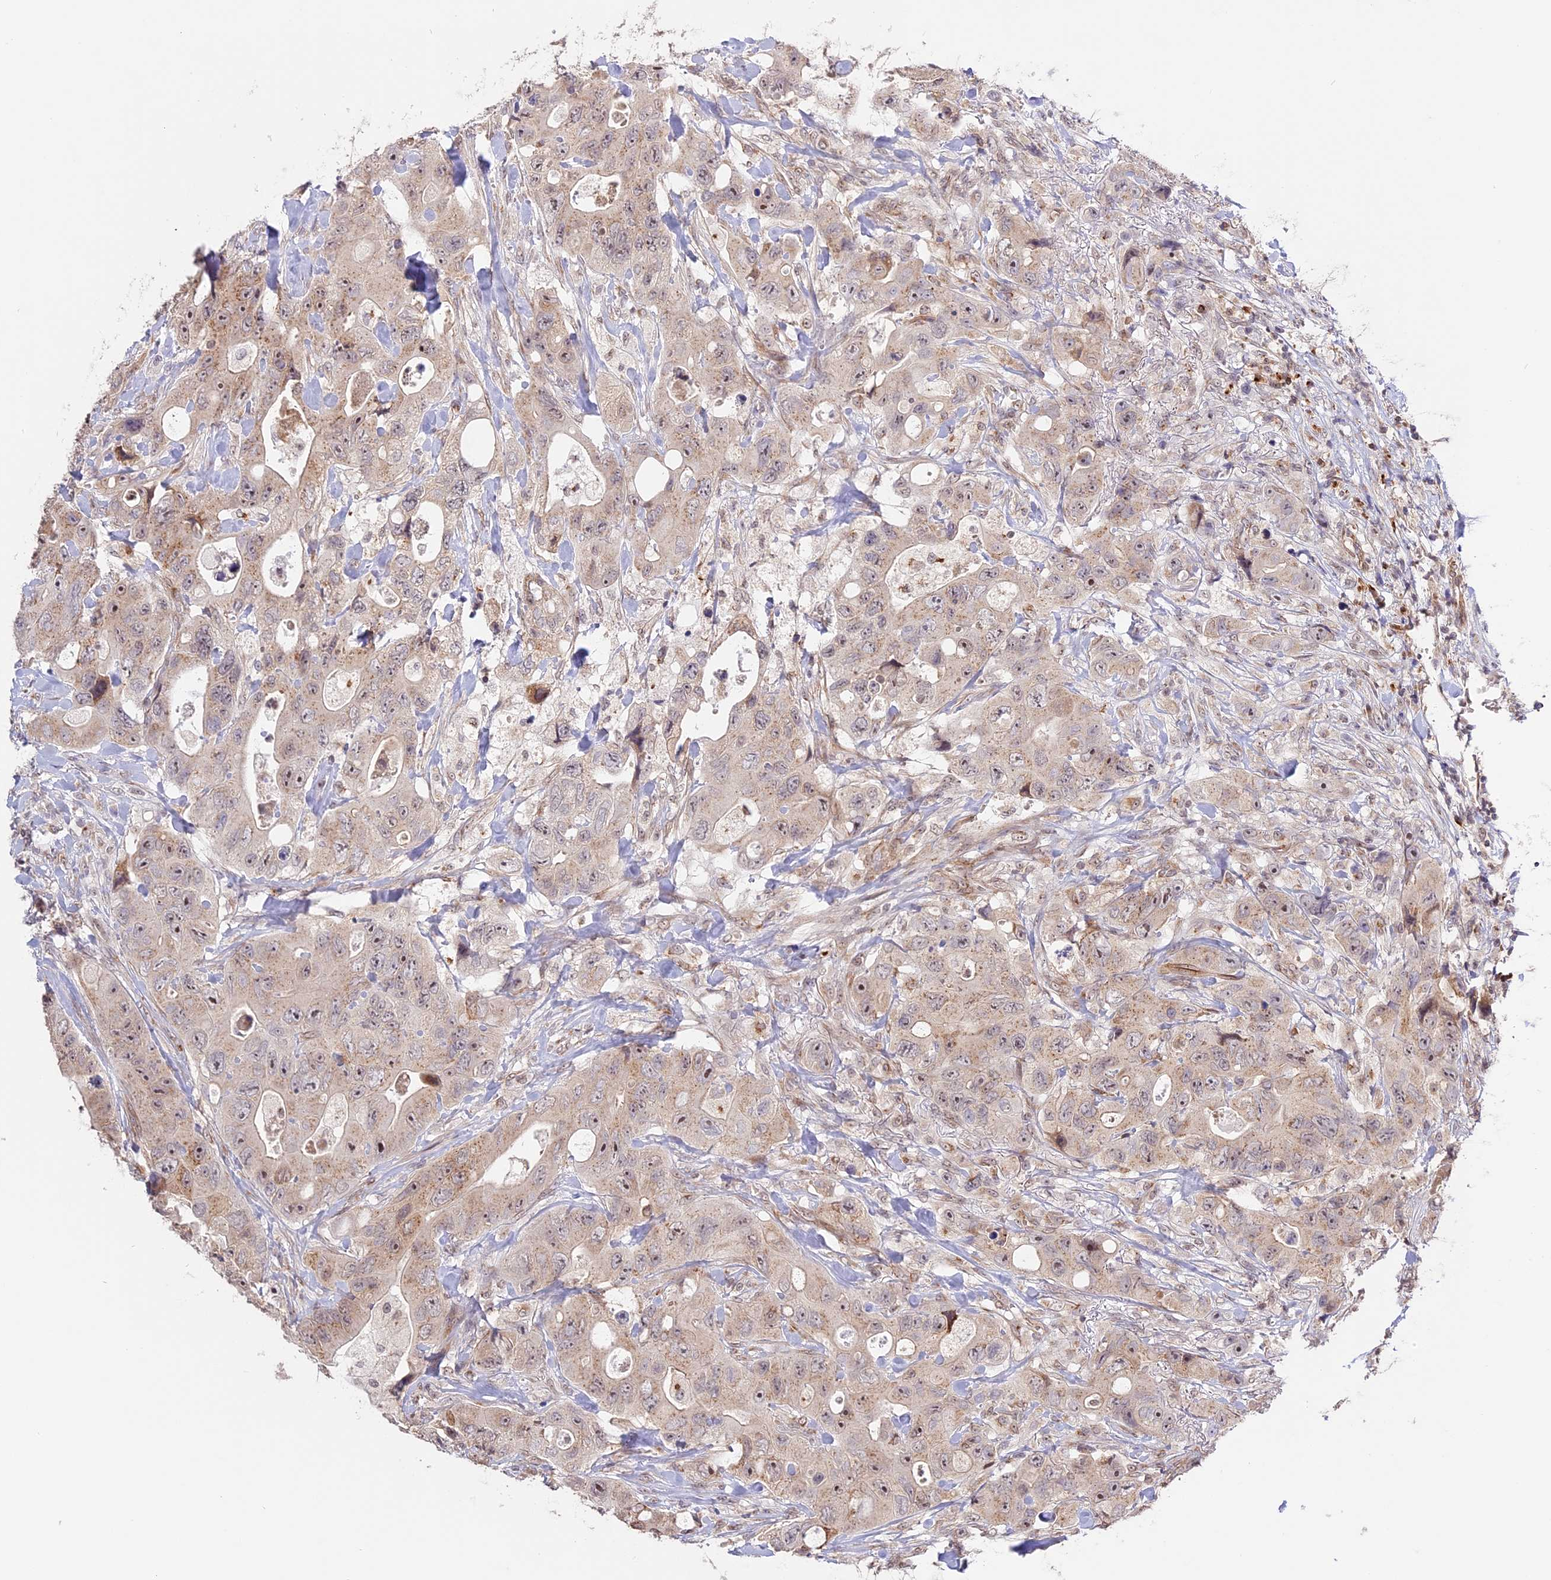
{"staining": {"intensity": "moderate", "quantity": "25%-75%", "location": "cytoplasmic/membranous"}, "tissue": "colorectal cancer", "cell_type": "Tumor cells", "image_type": "cancer", "snomed": [{"axis": "morphology", "description": "Adenocarcinoma, NOS"}, {"axis": "topography", "description": "Colon"}], "caption": "An immunohistochemistry photomicrograph of neoplastic tissue is shown. Protein staining in brown shows moderate cytoplasmic/membranous positivity in colorectal cancer (adenocarcinoma) within tumor cells.", "gene": "HEATR5B", "patient": {"sex": "female", "age": 46}}